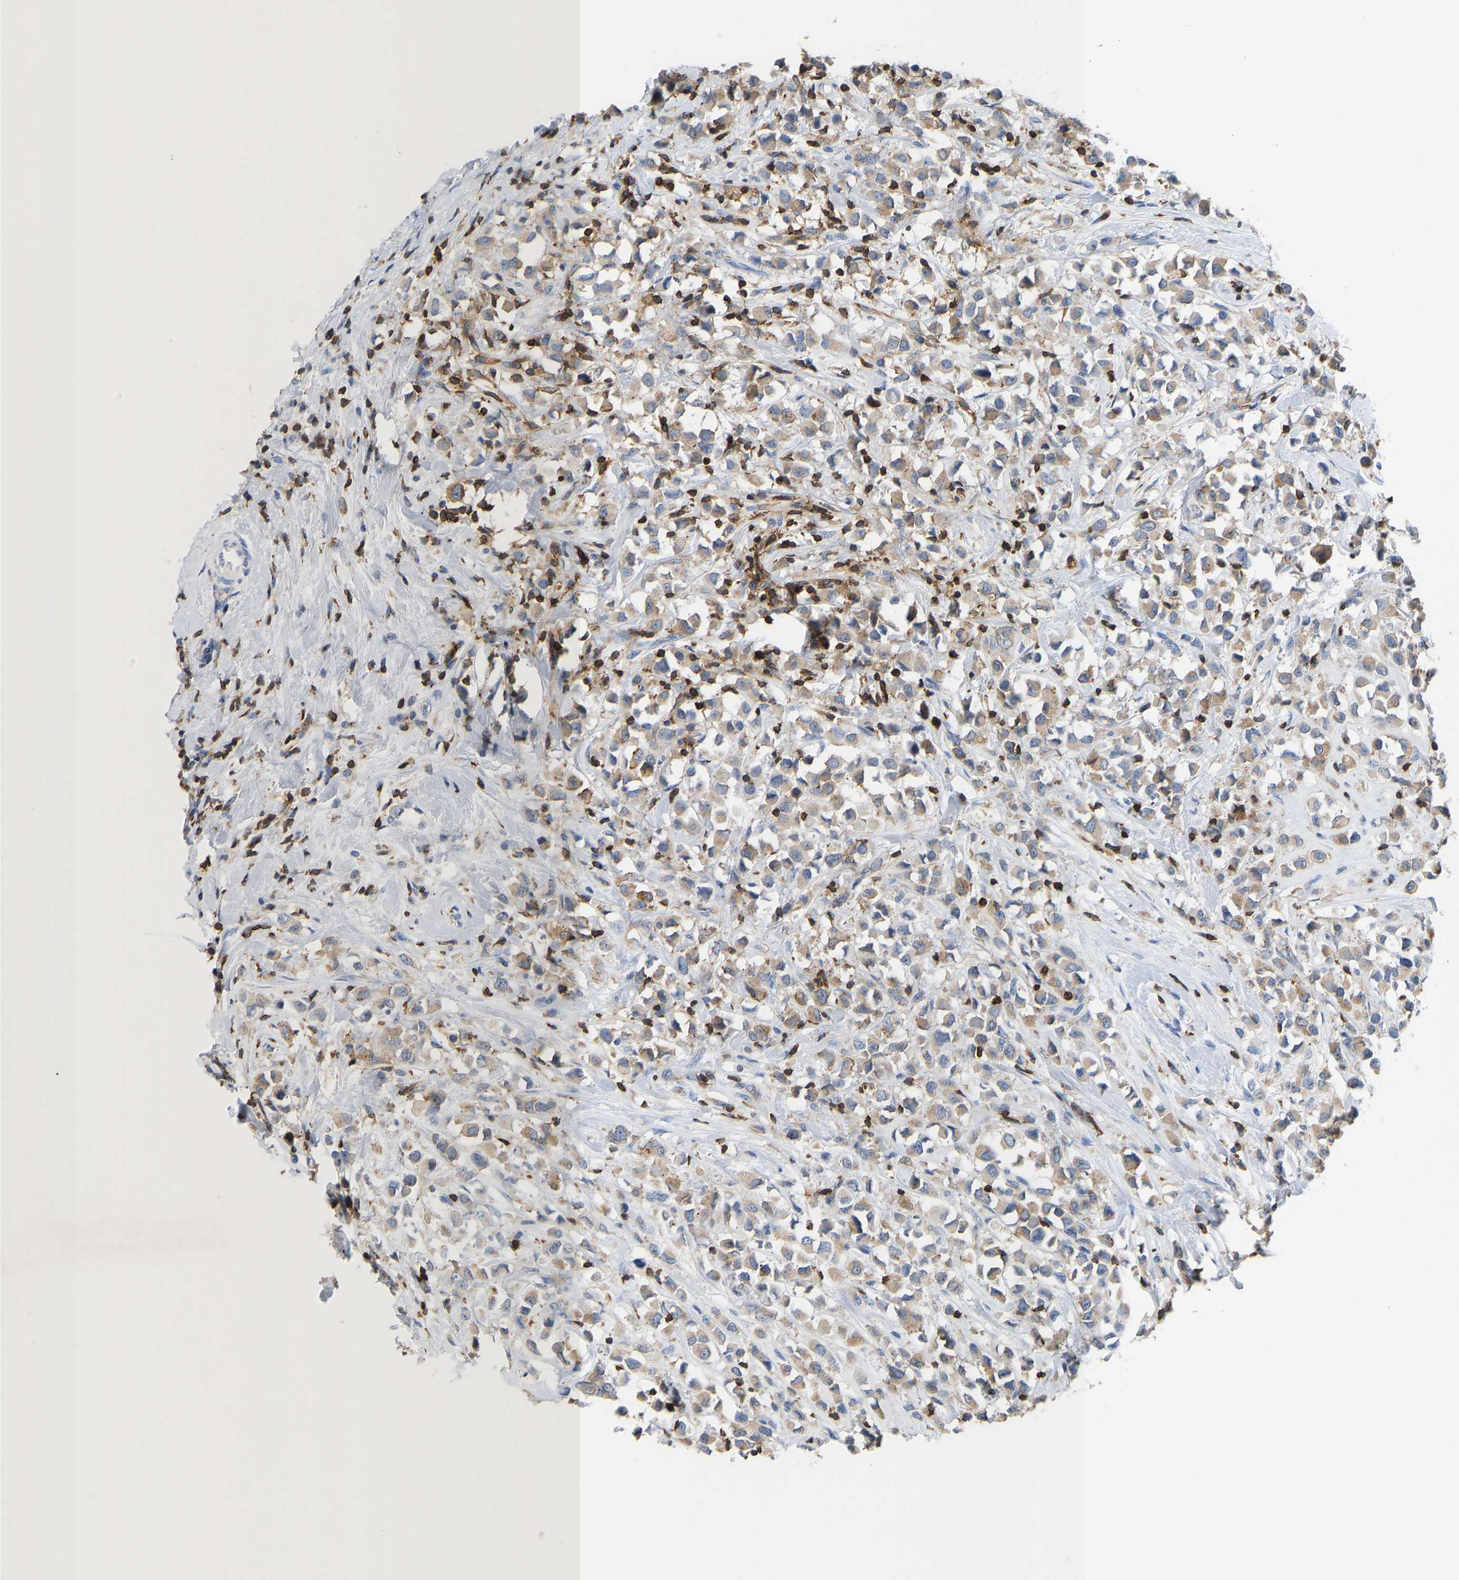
{"staining": {"intensity": "weak", "quantity": "25%-75%", "location": "cytoplasmic/membranous"}, "tissue": "breast cancer", "cell_type": "Tumor cells", "image_type": "cancer", "snomed": [{"axis": "morphology", "description": "Duct carcinoma"}, {"axis": "topography", "description": "Breast"}], "caption": "Breast cancer (infiltrating ductal carcinoma) stained for a protein reveals weak cytoplasmic/membranous positivity in tumor cells.", "gene": "EVL", "patient": {"sex": "female", "age": 61}}